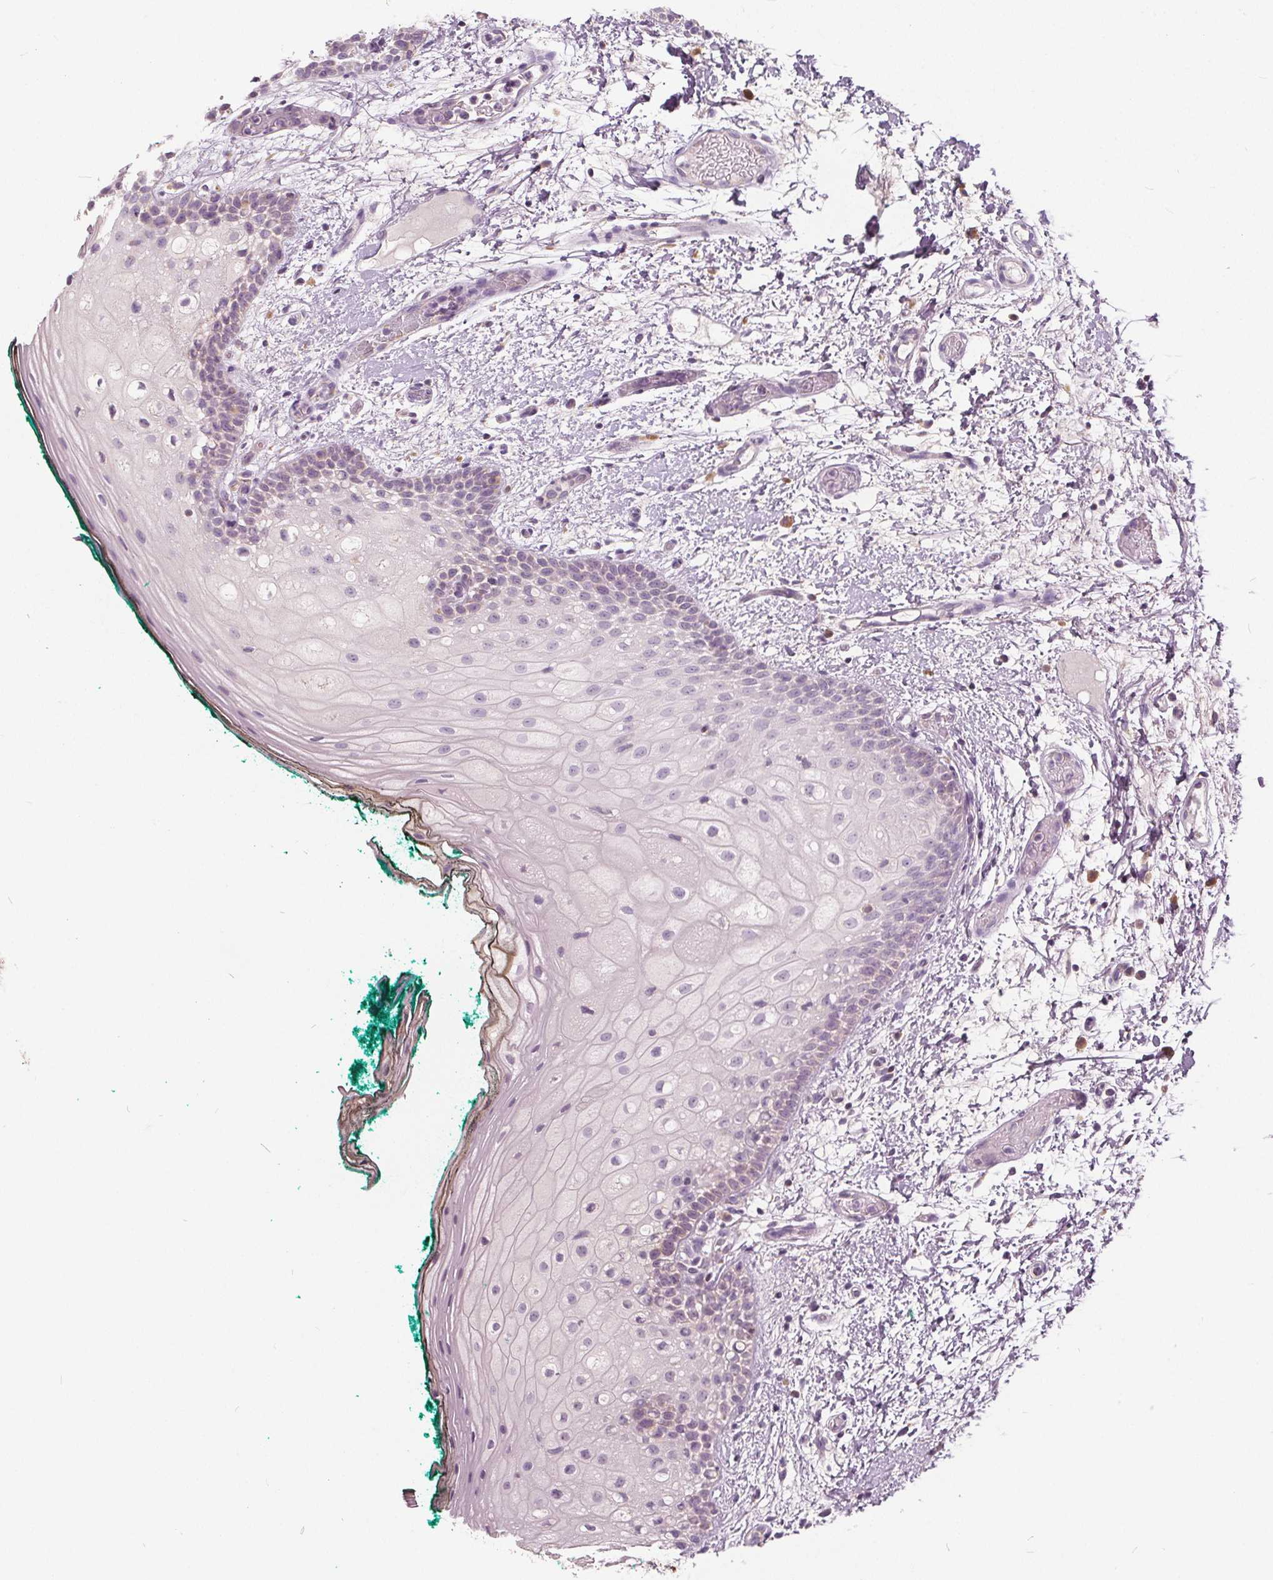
{"staining": {"intensity": "negative", "quantity": "none", "location": "none"}, "tissue": "oral mucosa", "cell_type": "Squamous epithelial cells", "image_type": "normal", "snomed": [{"axis": "morphology", "description": "Normal tissue, NOS"}, {"axis": "topography", "description": "Oral tissue"}], "caption": "This is an immunohistochemistry (IHC) micrograph of unremarkable human oral mucosa. There is no expression in squamous epithelial cells.", "gene": "ECI2", "patient": {"sex": "female", "age": 83}}